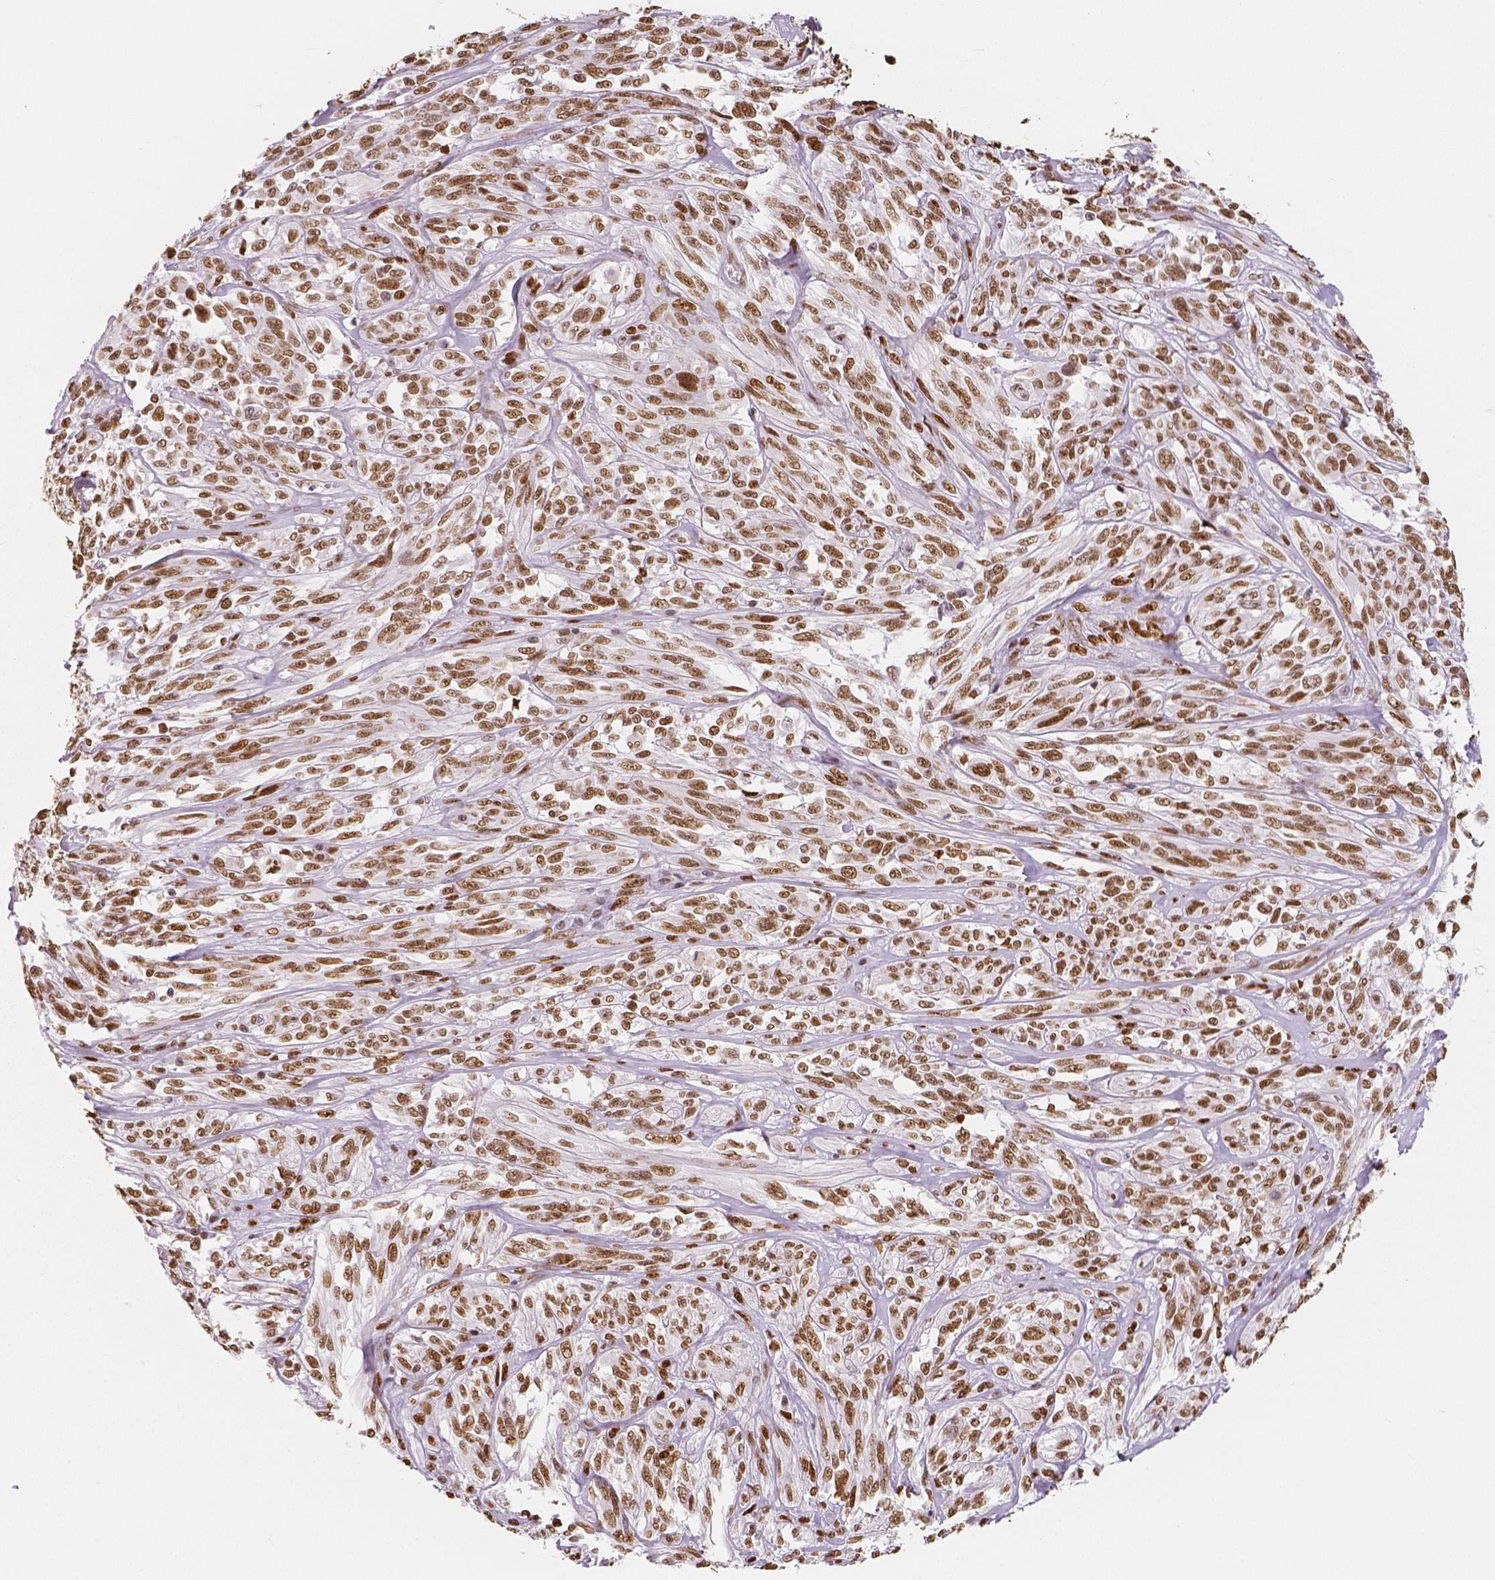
{"staining": {"intensity": "moderate", "quantity": ">75%", "location": "cytoplasmic/membranous,nuclear"}, "tissue": "melanoma", "cell_type": "Tumor cells", "image_type": "cancer", "snomed": [{"axis": "morphology", "description": "Malignant melanoma, NOS"}, {"axis": "topography", "description": "Skin"}], "caption": "This image reveals melanoma stained with IHC to label a protein in brown. The cytoplasmic/membranous and nuclear of tumor cells show moderate positivity for the protein. Nuclei are counter-stained blue.", "gene": "NUCKS1", "patient": {"sex": "female", "age": 91}}